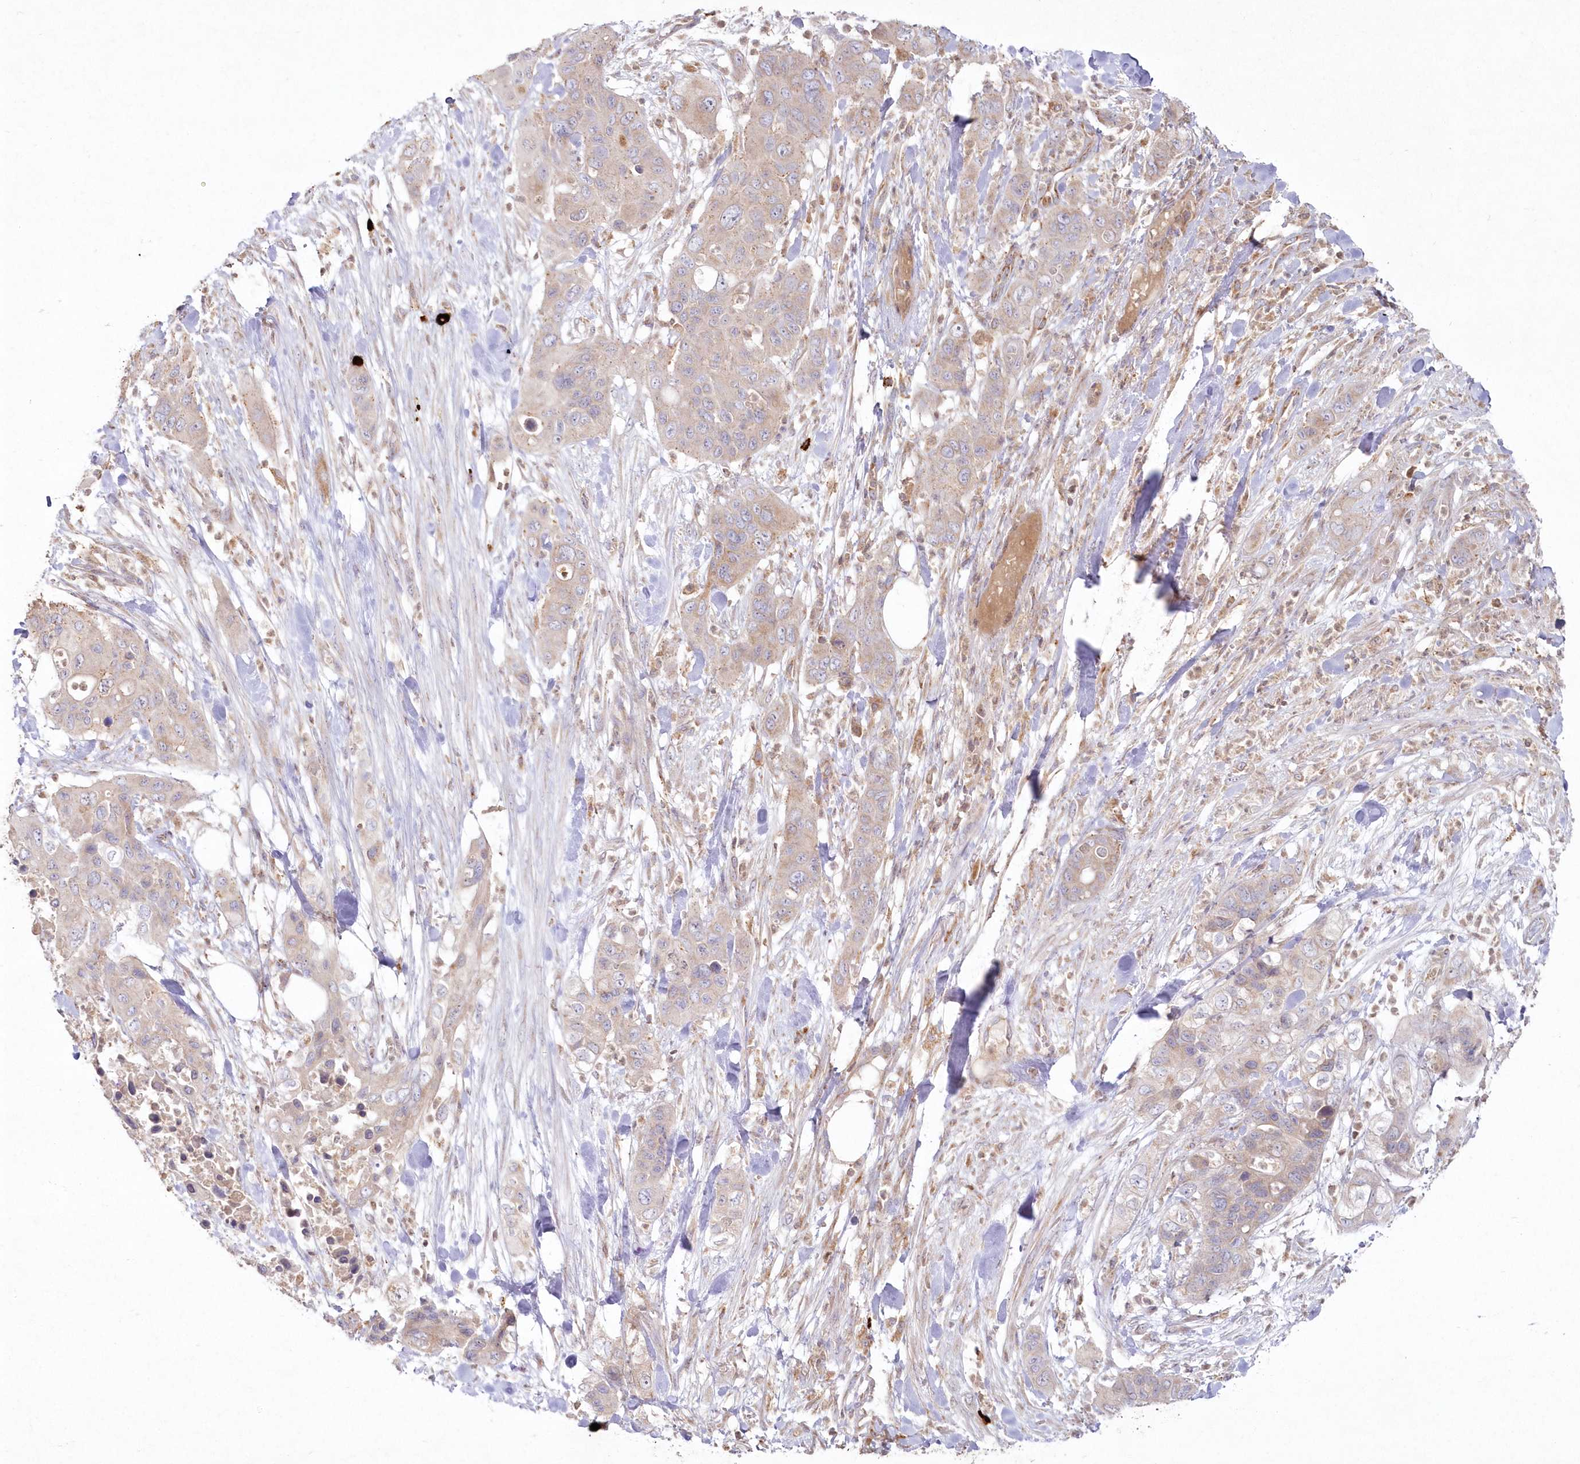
{"staining": {"intensity": "weak", "quantity": "<25%", "location": "cytoplasmic/membranous"}, "tissue": "pancreatic cancer", "cell_type": "Tumor cells", "image_type": "cancer", "snomed": [{"axis": "morphology", "description": "Adenocarcinoma, NOS"}, {"axis": "topography", "description": "Pancreas"}], "caption": "A photomicrograph of human adenocarcinoma (pancreatic) is negative for staining in tumor cells. (DAB IHC visualized using brightfield microscopy, high magnification).", "gene": "ARSB", "patient": {"sex": "female", "age": 71}}